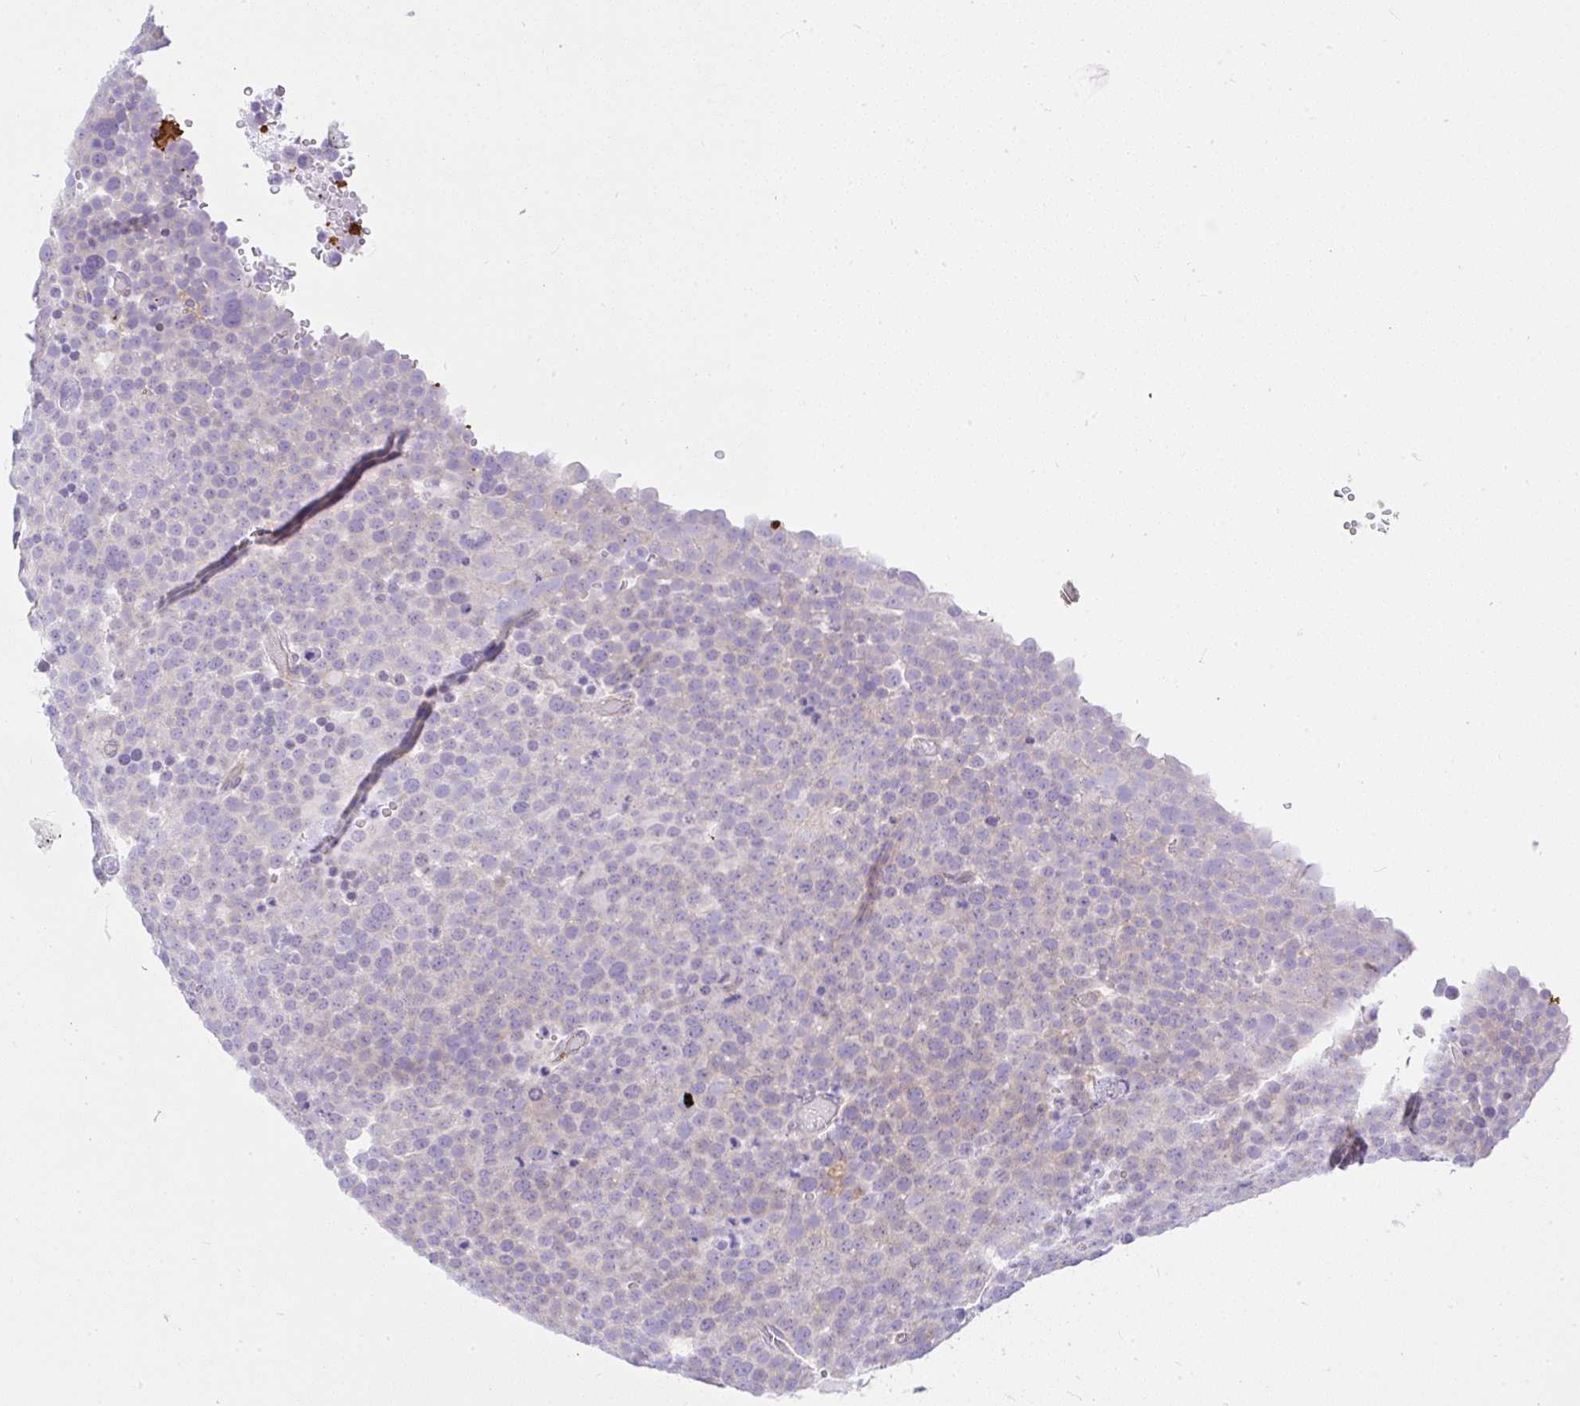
{"staining": {"intensity": "negative", "quantity": "none", "location": "none"}, "tissue": "testis cancer", "cell_type": "Tumor cells", "image_type": "cancer", "snomed": [{"axis": "morphology", "description": "Seminoma, NOS"}, {"axis": "topography", "description": "Testis"}], "caption": "IHC photomicrograph of neoplastic tissue: human testis seminoma stained with DAB (3,3'-diaminobenzidine) demonstrates no significant protein staining in tumor cells.", "gene": "CCDC142", "patient": {"sex": "male", "age": 71}}